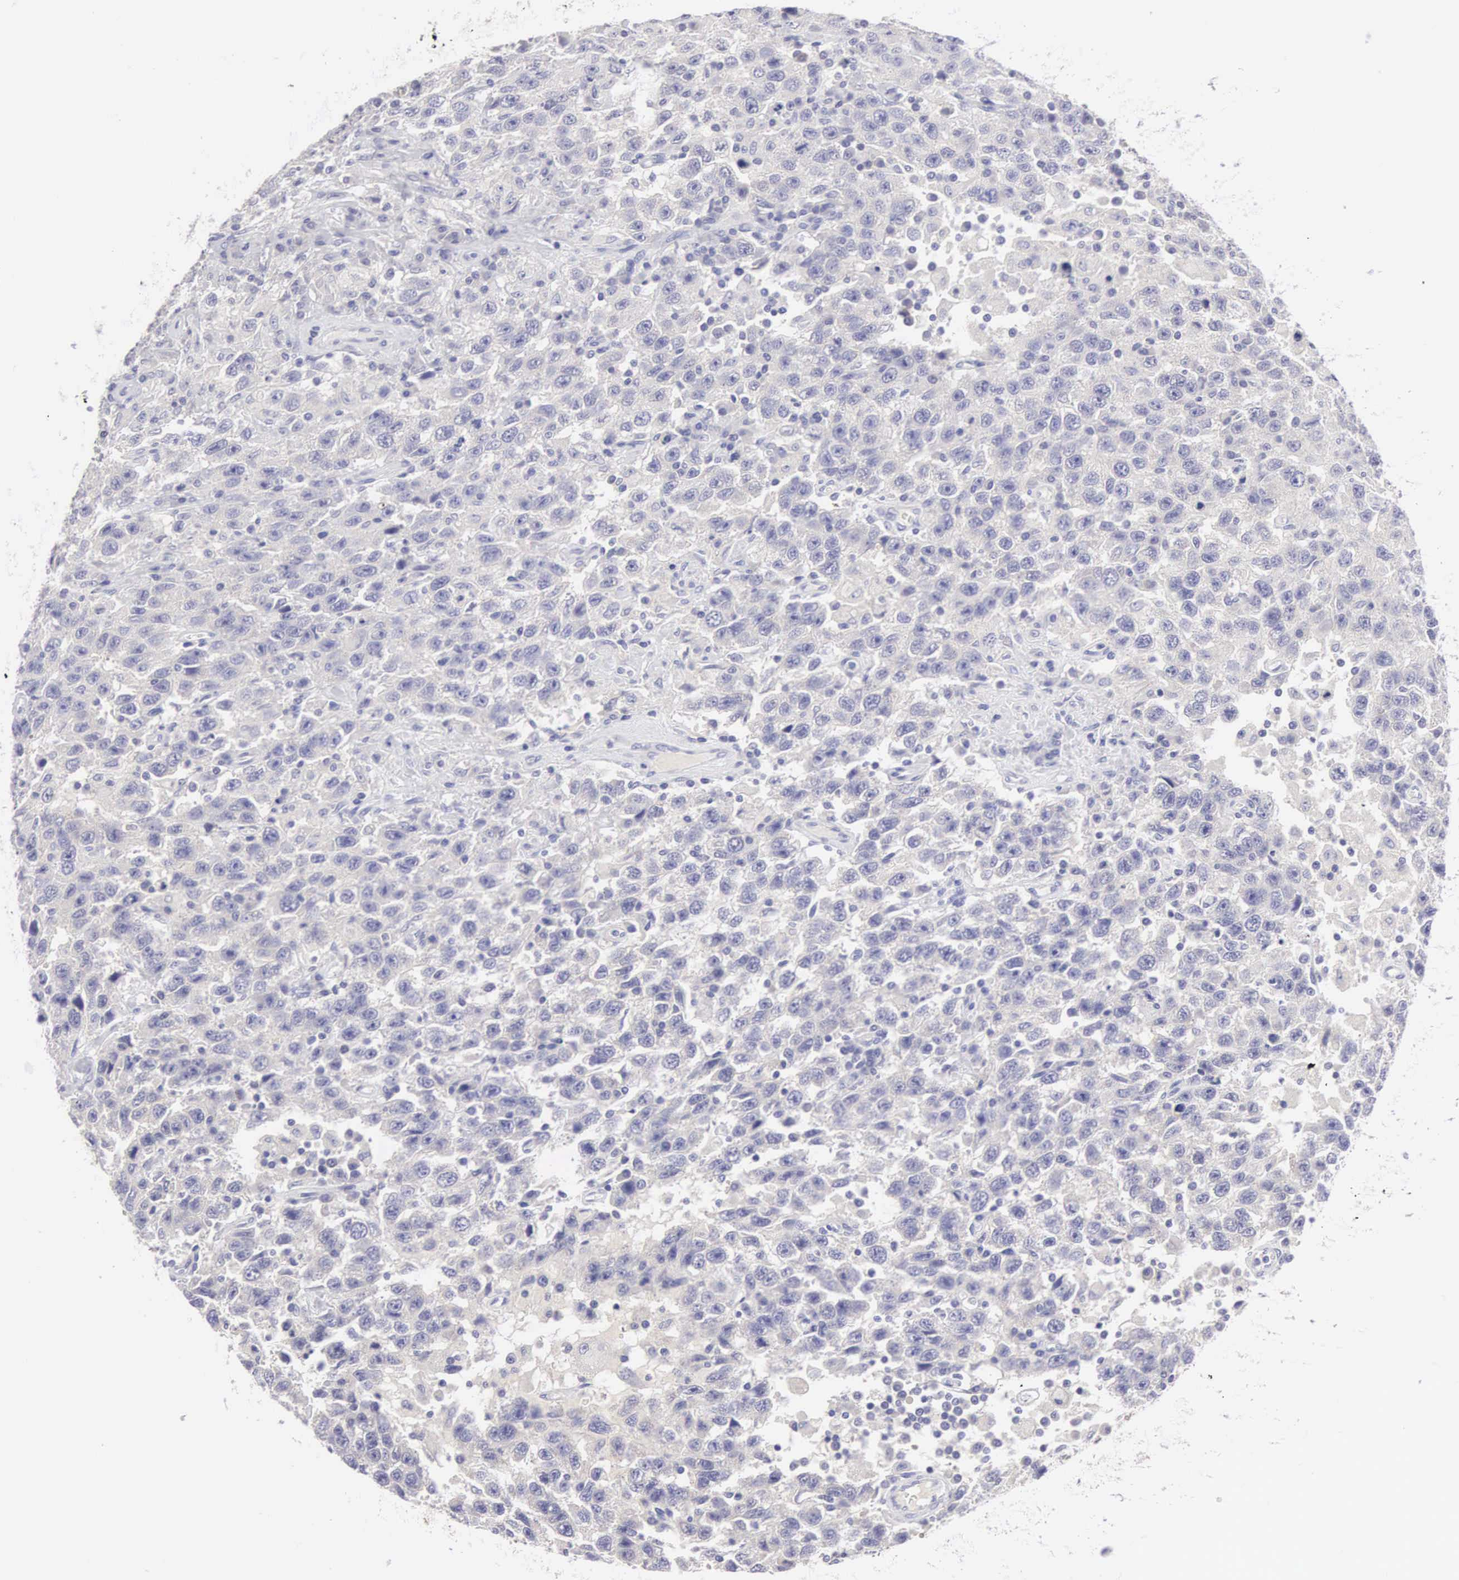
{"staining": {"intensity": "negative", "quantity": "none", "location": "none"}, "tissue": "testis cancer", "cell_type": "Tumor cells", "image_type": "cancer", "snomed": [{"axis": "morphology", "description": "Seminoma, NOS"}, {"axis": "topography", "description": "Testis"}], "caption": "The micrograph demonstrates no staining of tumor cells in testis seminoma.", "gene": "SLITRK4", "patient": {"sex": "male", "age": 41}}